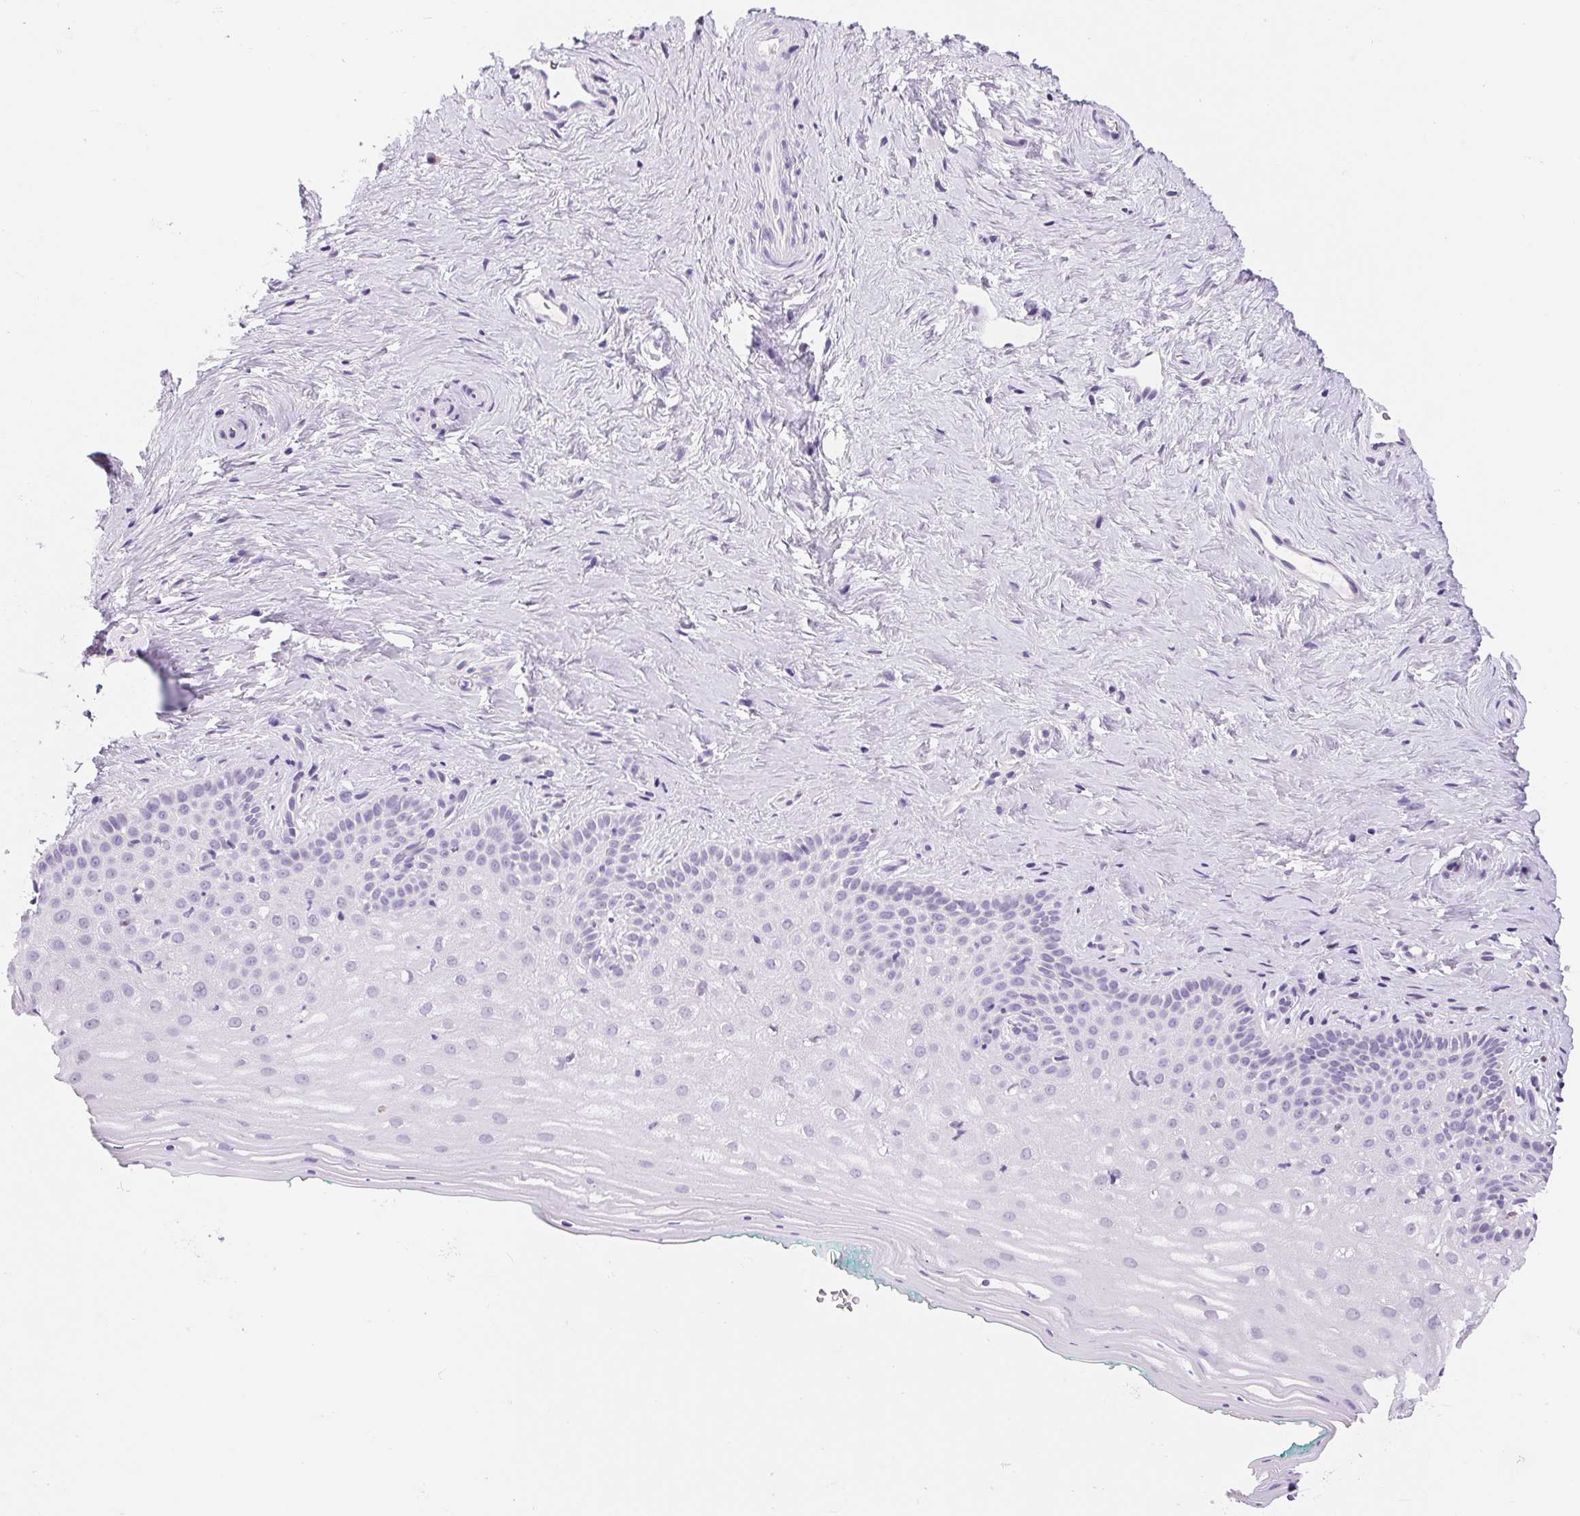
{"staining": {"intensity": "negative", "quantity": "none", "location": "none"}, "tissue": "vagina", "cell_type": "Squamous epithelial cells", "image_type": "normal", "snomed": [{"axis": "morphology", "description": "Normal tissue, NOS"}, {"axis": "topography", "description": "Vagina"}], "caption": "Micrograph shows no protein positivity in squamous epithelial cells of normal vagina.", "gene": "ASGR2", "patient": {"sex": "female", "age": 45}}